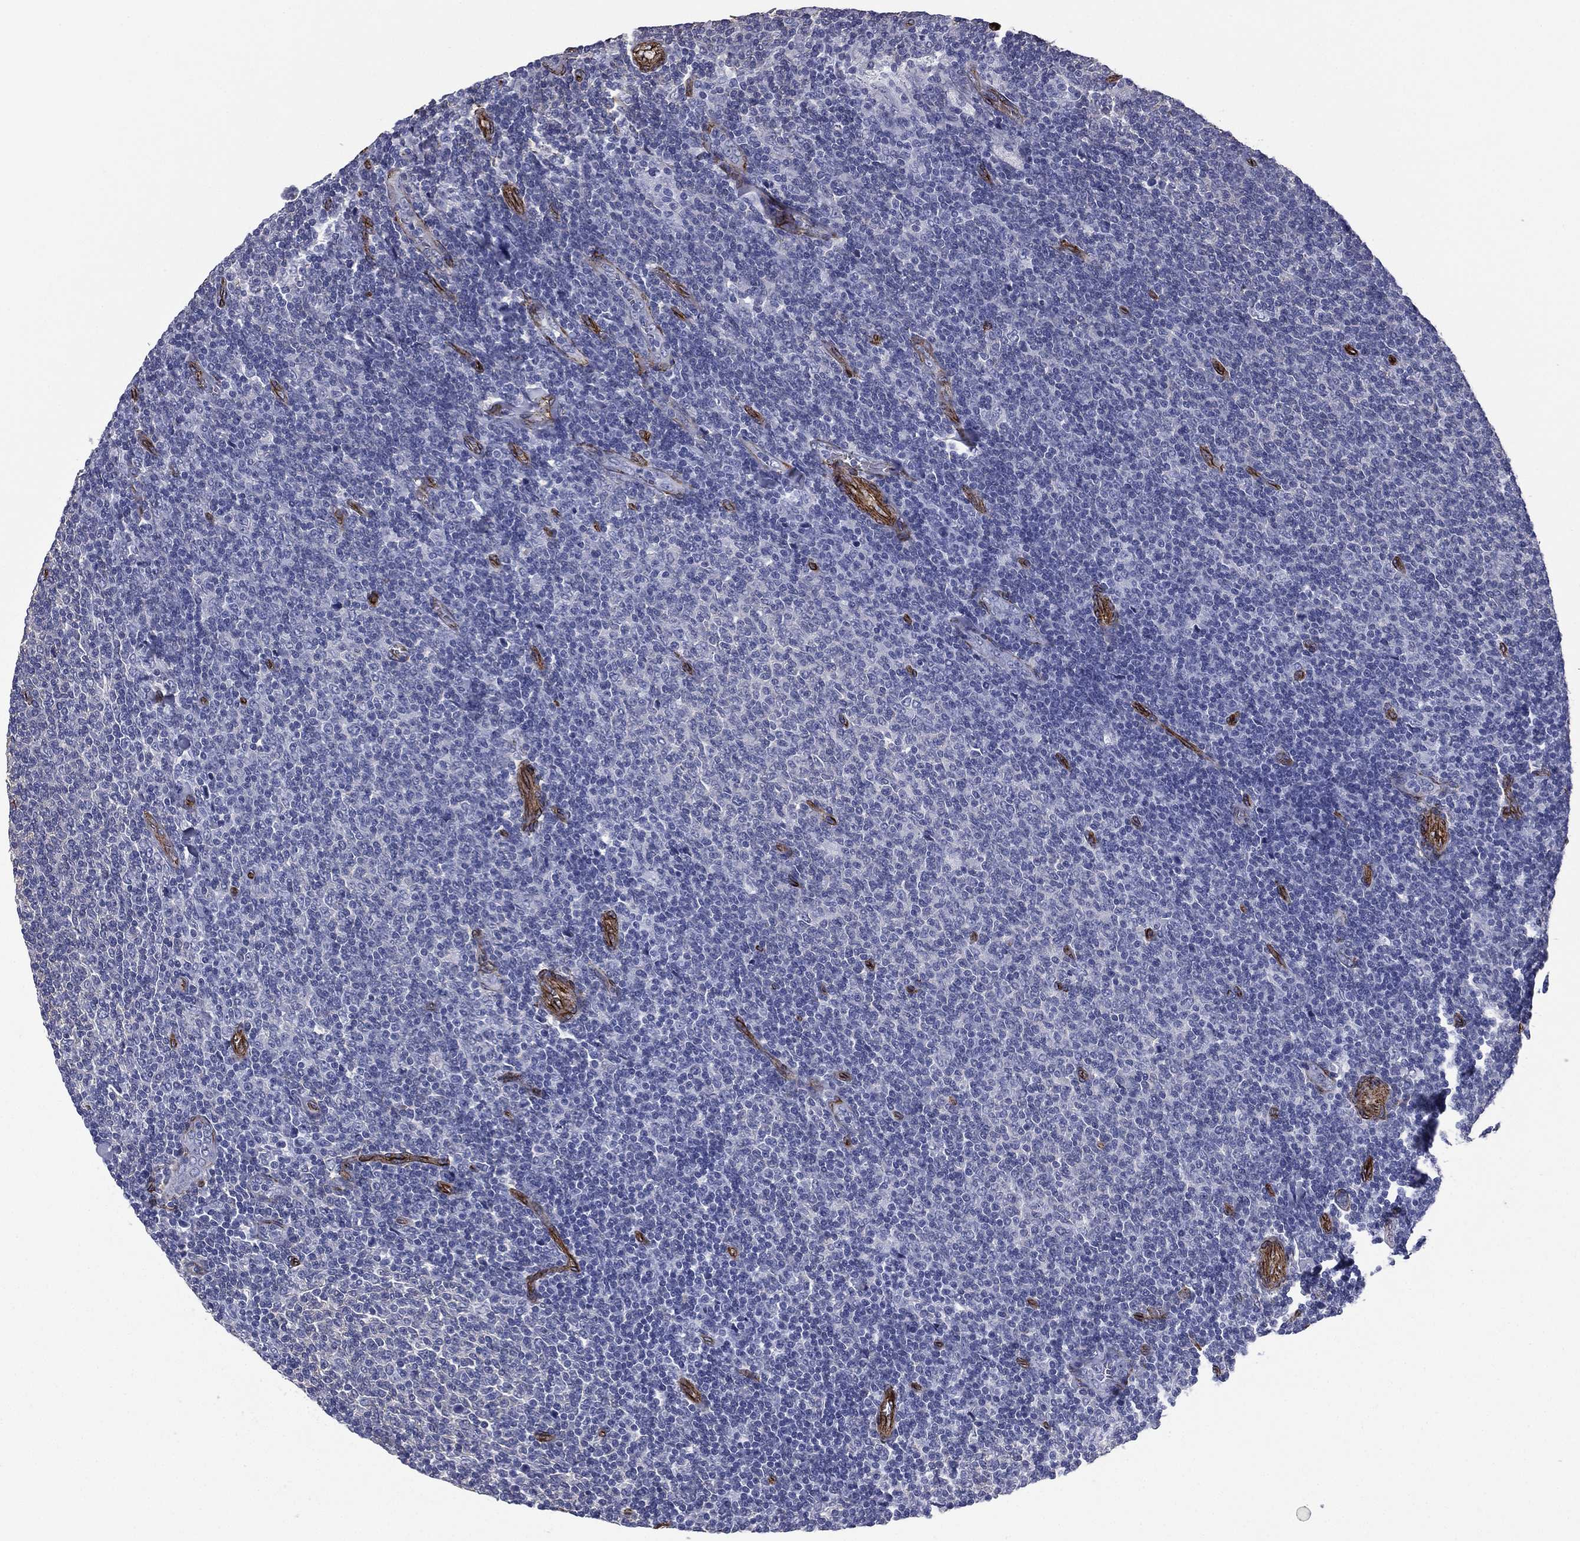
{"staining": {"intensity": "negative", "quantity": "none", "location": "none"}, "tissue": "lymphoma", "cell_type": "Tumor cells", "image_type": "cancer", "snomed": [{"axis": "morphology", "description": "Malignant lymphoma, non-Hodgkin's type, Low grade"}, {"axis": "topography", "description": "Lymph node"}], "caption": "Immunohistochemistry histopathology image of neoplastic tissue: human low-grade malignant lymphoma, non-Hodgkin's type stained with DAB exhibits no significant protein staining in tumor cells.", "gene": "CAVIN3", "patient": {"sex": "male", "age": 52}}